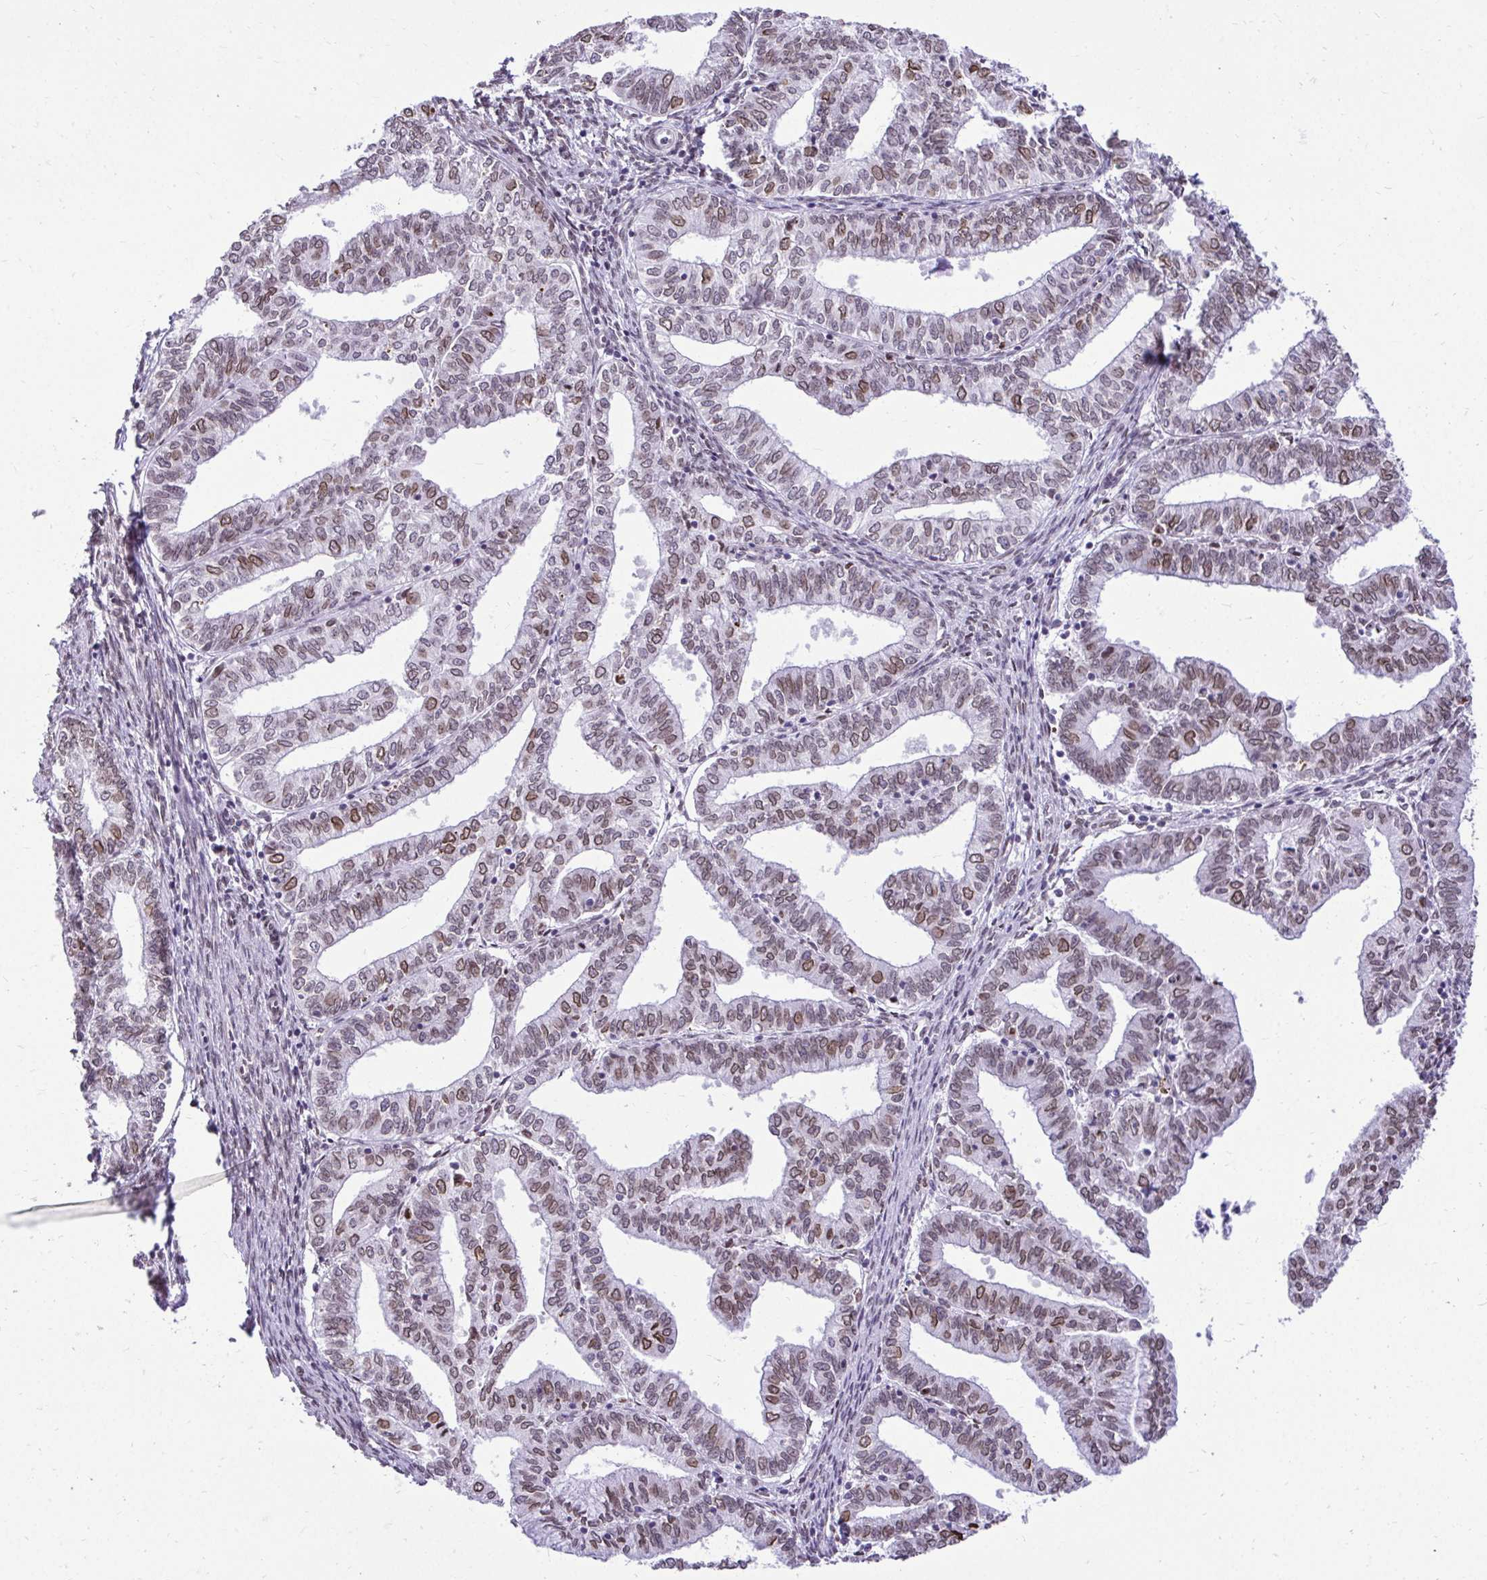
{"staining": {"intensity": "moderate", "quantity": ">75%", "location": "cytoplasmic/membranous,nuclear"}, "tissue": "endometrial cancer", "cell_type": "Tumor cells", "image_type": "cancer", "snomed": [{"axis": "morphology", "description": "Adenocarcinoma, NOS"}, {"axis": "topography", "description": "Endometrium"}], "caption": "Endometrial cancer (adenocarcinoma) stained with a protein marker shows moderate staining in tumor cells.", "gene": "BANF1", "patient": {"sex": "female", "age": 61}}